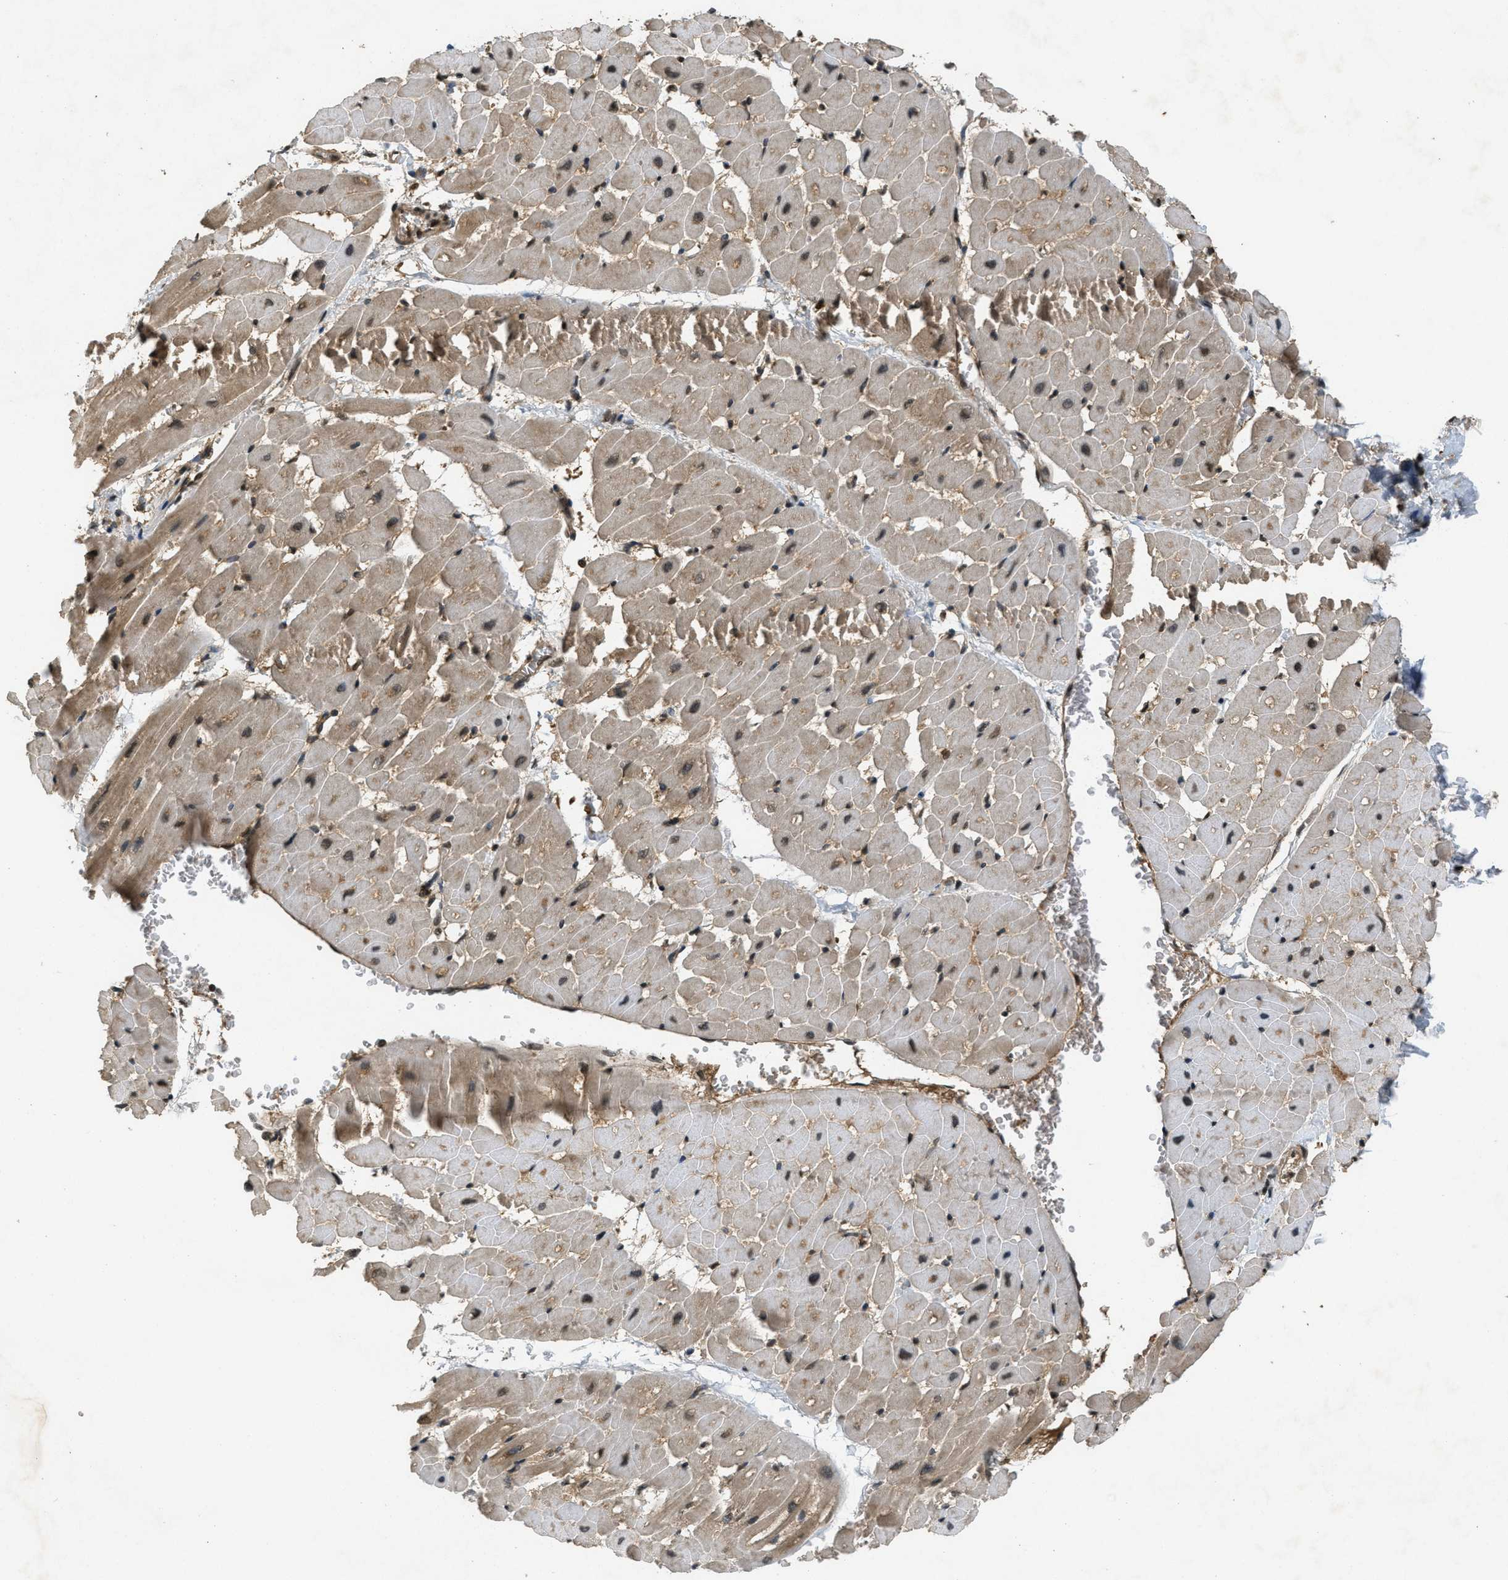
{"staining": {"intensity": "moderate", "quantity": ">75%", "location": "cytoplasmic/membranous,nuclear"}, "tissue": "heart muscle", "cell_type": "Cardiomyocytes", "image_type": "normal", "snomed": [{"axis": "morphology", "description": "Normal tissue, NOS"}, {"axis": "topography", "description": "Heart"}], "caption": "Immunohistochemical staining of unremarkable heart muscle demonstrates medium levels of moderate cytoplasmic/membranous,nuclear positivity in about >75% of cardiomyocytes.", "gene": "ATG7", "patient": {"sex": "male", "age": 45}}